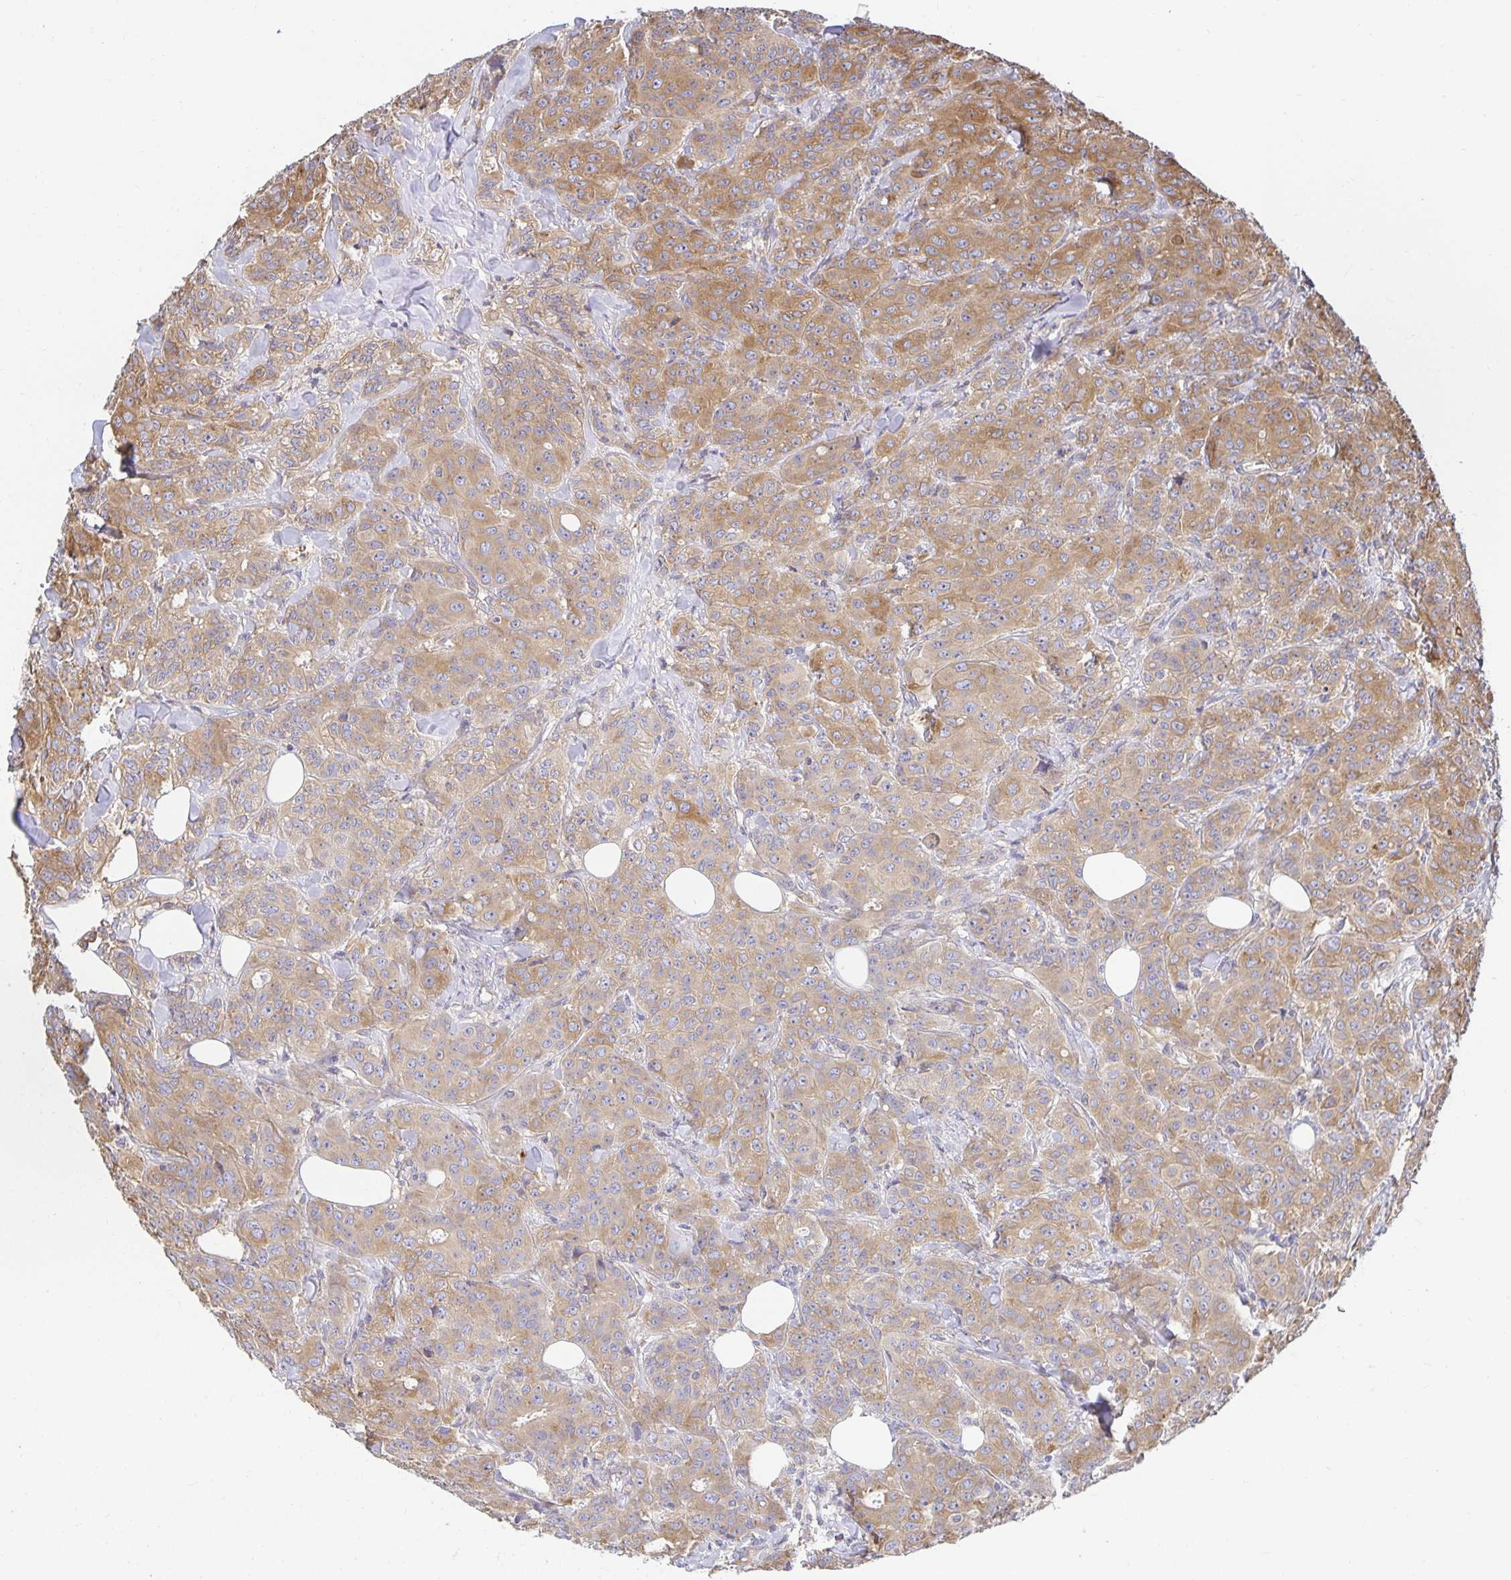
{"staining": {"intensity": "moderate", "quantity": ">75%", "location": "cytoplasmic/membranous"}, "tissue": "breast cancer", "cell_type": "Tumor cells", "image_type": "cancer", "snomed": [{"axis": "morphology", "description": "Normal tissue, NOS"}, {"axis": "morphology", "description": "Duct carcinoma"}, {"axis": "topography", "description": "Breast"}], "caption": "A micrograph of human breast cancer stained for a protein demonstrates moderate cytoplasmic/membranous brown staining in tumor cells.", "gene": "USO1", "patient": {"sex": "female", "age": 43}}